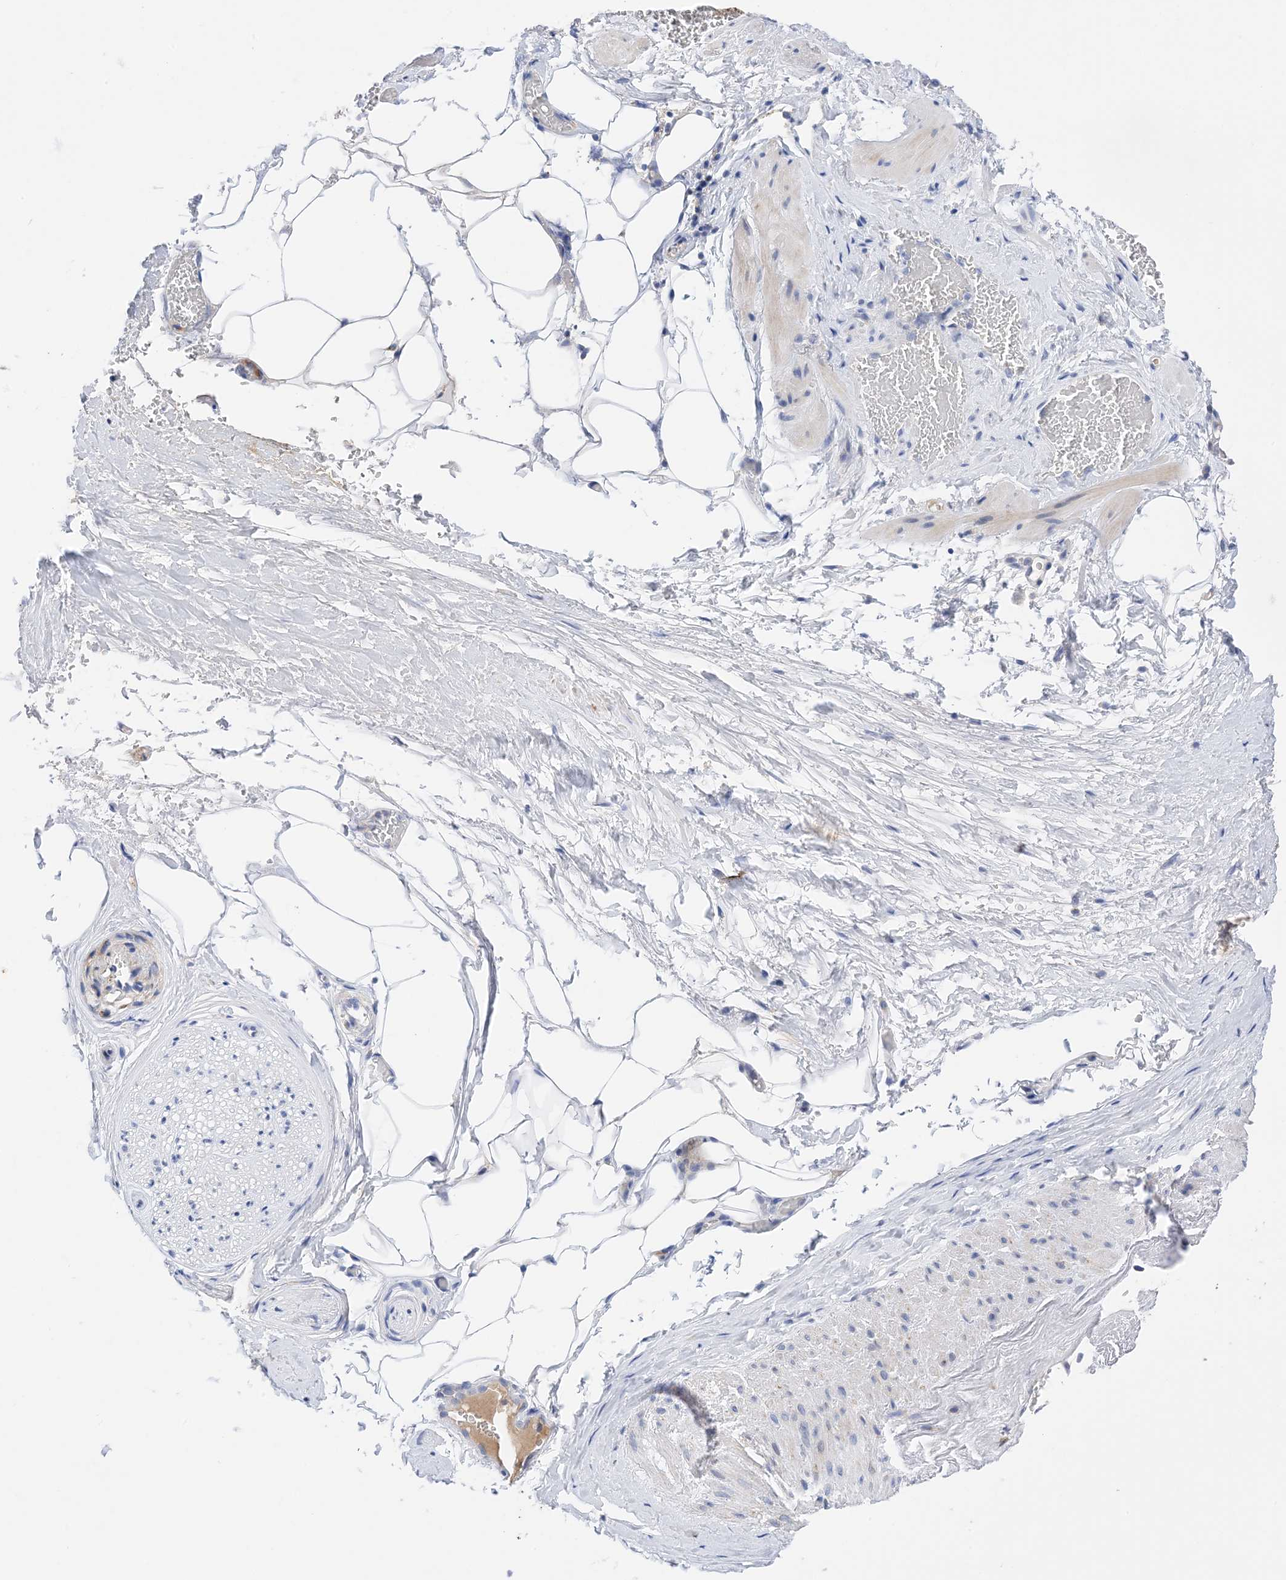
{"staining": {"intensity": "negative", "quantity": "none", "location": "none"}, "tissue": "adipose tissue", "cell_type": "Adipocytes", "image_type": "normal", "snomed": [{"axis": "morphology", "description": "Normal tissue, NOS"}, {"axis": "morphology", "description": "Adenocarcinoma, Low grade"}, {"axis": "topography", "description": "Prostate"}, {"axis": "topography", "description": "Peripheral nerve tissue"}], "caption": "This is an IHC photomicrograph of unremarkable adipose tissue. There is no staining in adipocytes.", "gene": "PLK4", "patient": {"sex": "male", "age": 63}}